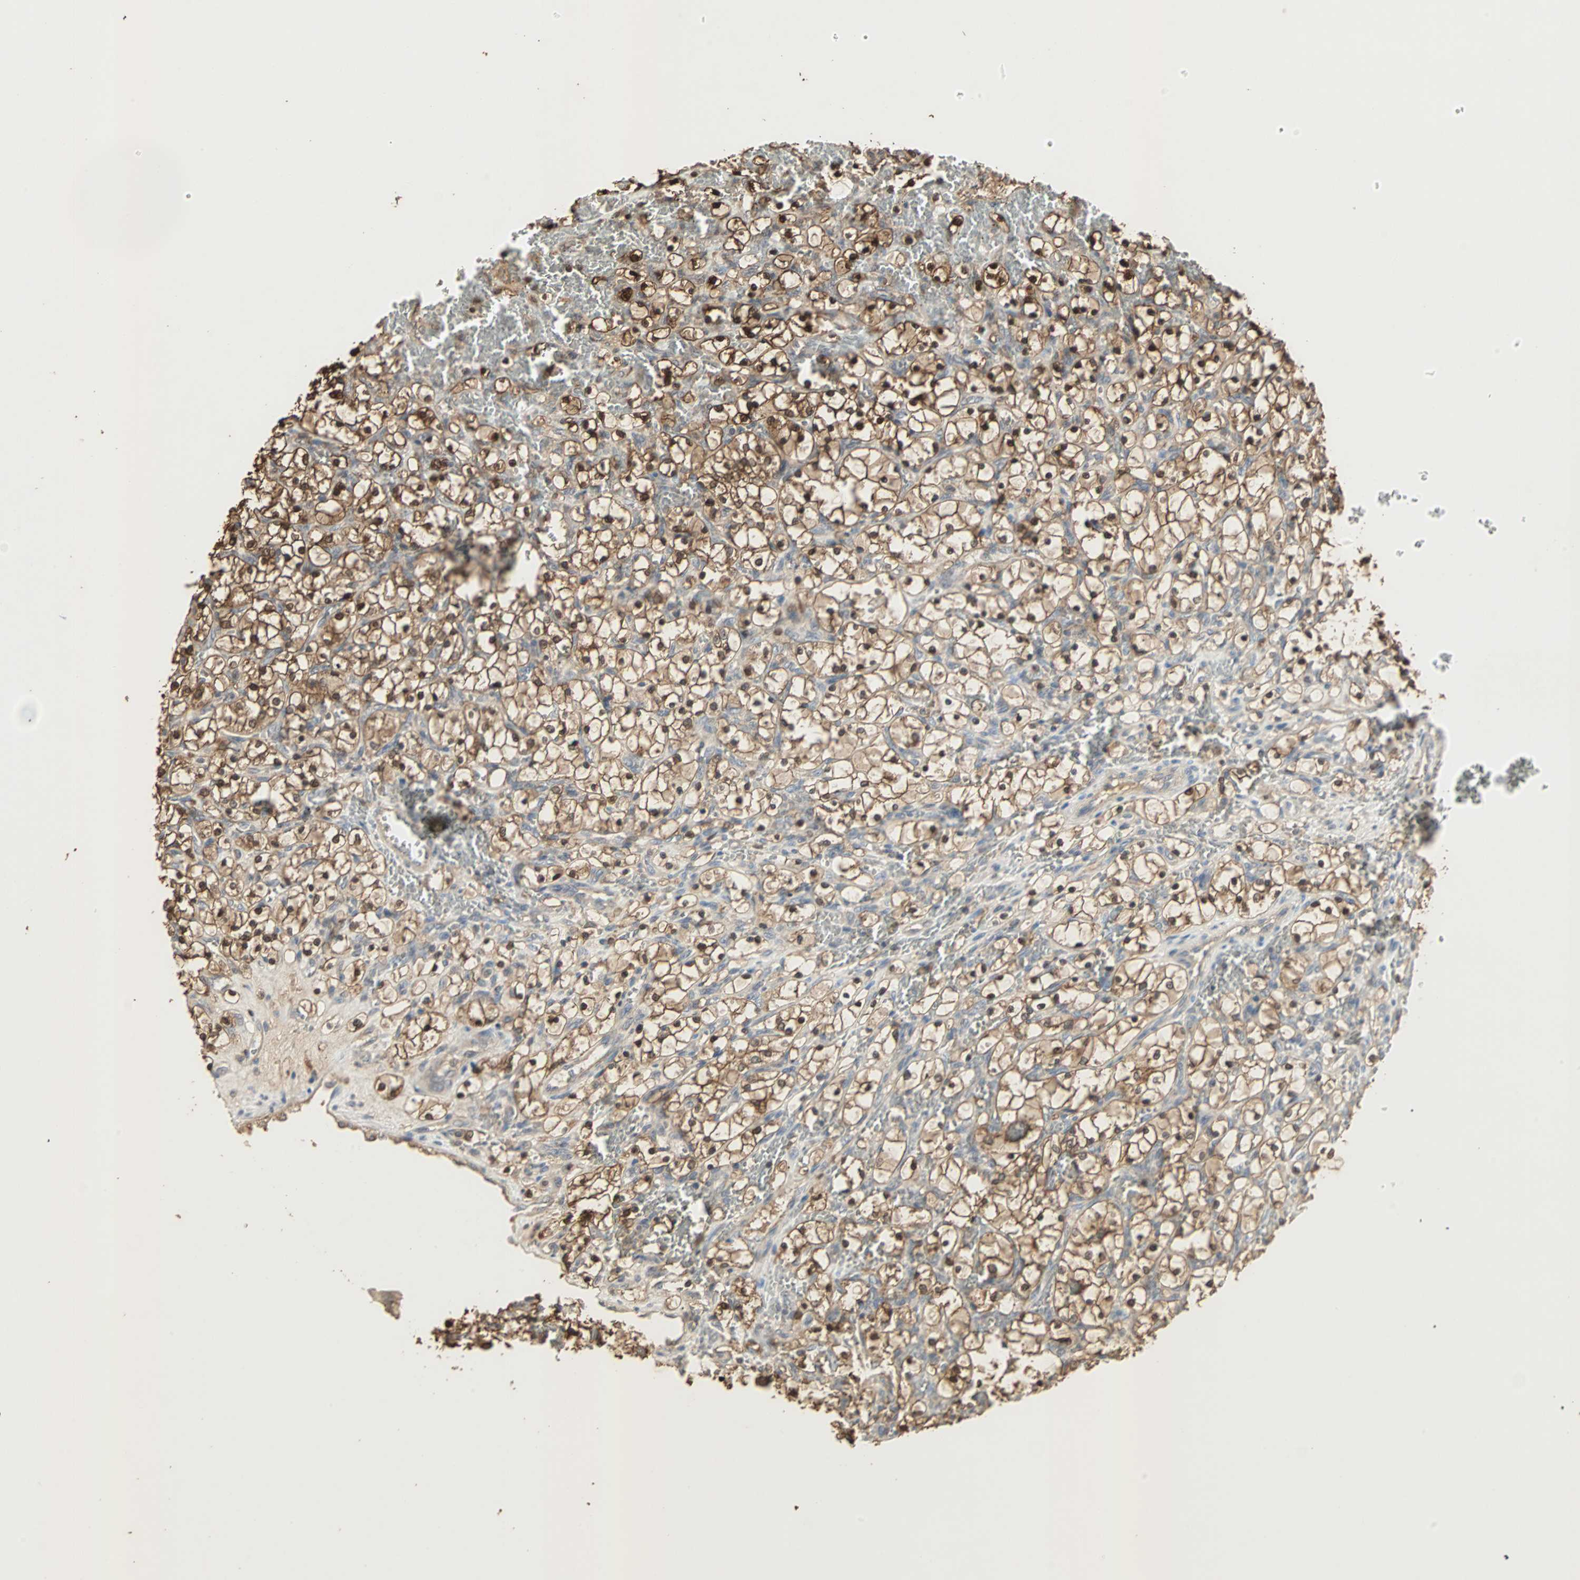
{"staining": {"intensity": "strong", "quantity": ">75%", "location": "cytoplasmic/membranous,nuclear"}, "tissue": "renal cancer", "cell_type": "Tumor cells", "image_type": "cancer", "snomed": [{"axis": "morphology", "description": "Adenocarcinoma, NOS"}, {"axis": "topography", "description": "Kidney"}], "caption": "Human renal adenocarcinoma stained with a brown dye shows strong cytoplasmic/membranous and nuclear positive expression in approximately >75% of tumor cells.", "gene": "DRG2", "patient": {"sex": "female", "age": 69}}